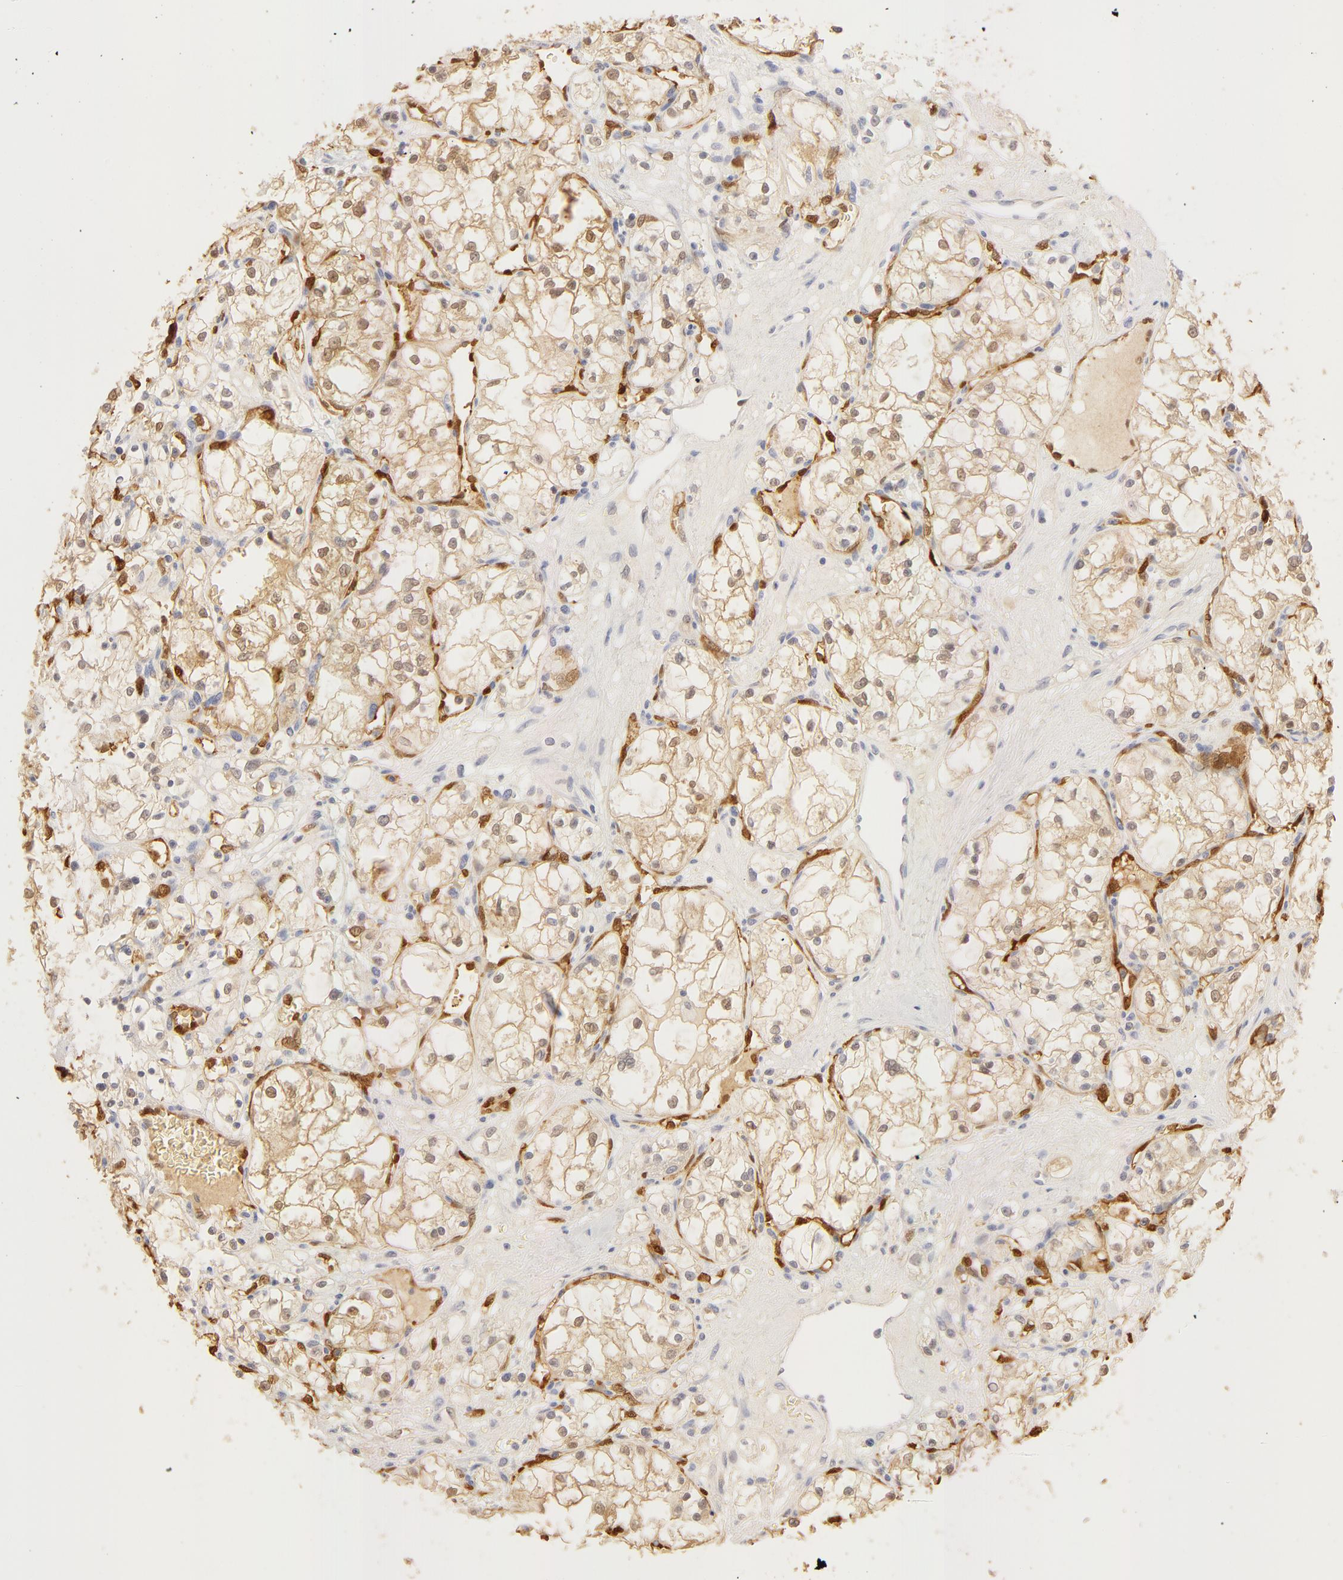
{"staining": {"intensity": "weak", "quantity": "<25%", "location": "nuclear"}, "tissue": "renal cancer", "cell_type": "Tumor cells", "image_type": "cancer", "snomed": [{"axis": "morphology", "description": "Adenocarcinoma, NOS"}, {"axis": "topography", "description": "Kidney"}], "caption": "Immunohistochemical staining of human renal cancer (adenocarcinoma) shows no significant staining in tumor cells.", "gene": "CA2", "patient": {"sex": "male", "age": 61}}